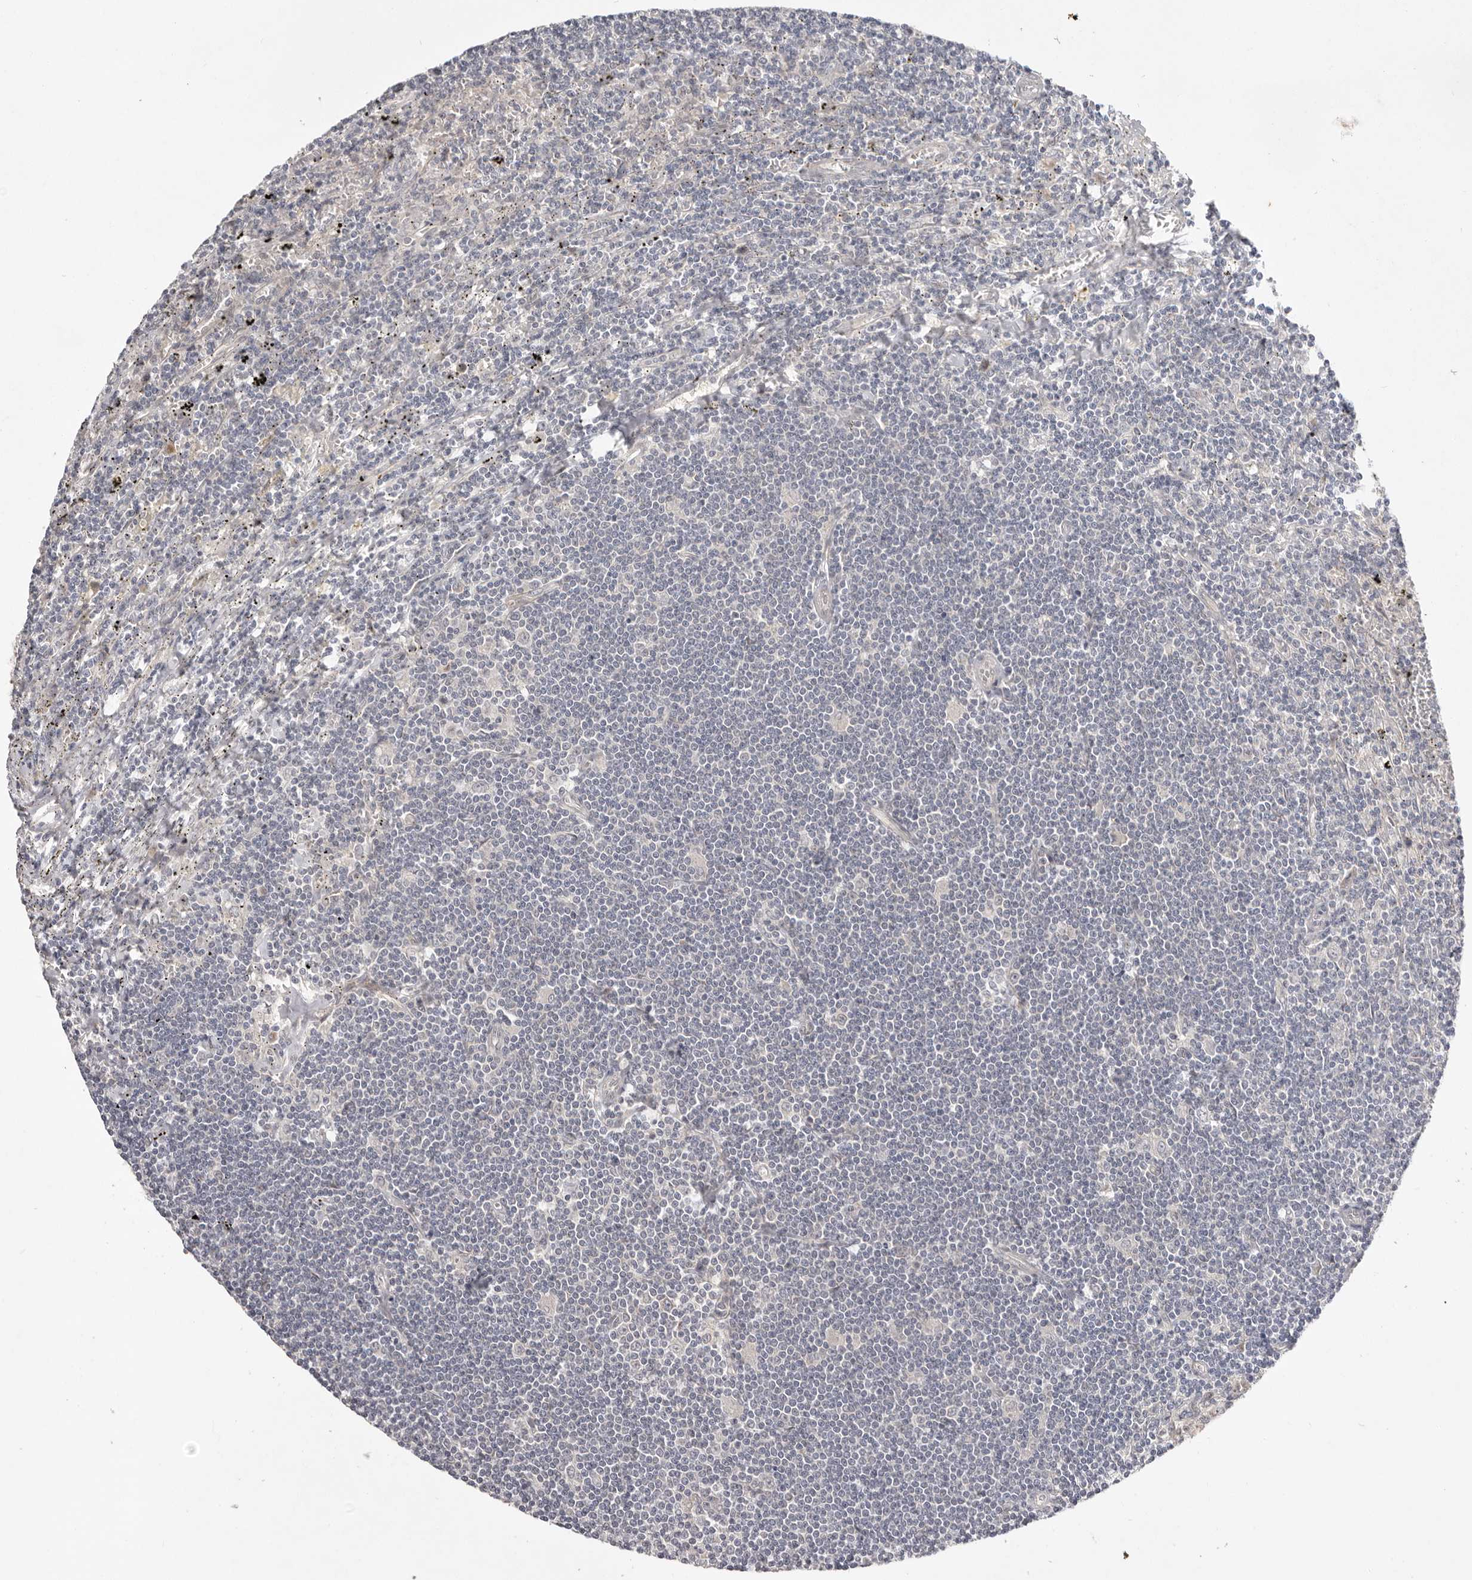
{"staining": {"intensity": "negative", "quantity": "none", "location": "none"}, "tissue": "lymphoma", "cell_type": "Tumor cells", "image_type": "cancer", "snomed": [{"axis": "morphology", "description": "Malignant lymphoma, non-Hodgkin's type, Low grade"}, {"axis": "topography", "description": "Spleen"}], "caption": "Tumor cells show no significant protein positivity in lymphoma. Brightfield microscopy of IHC stained with DAB (3,3'-diaminobenzidine) (brown) and hematoxylin (blue), captured at high magnification.", "gene": "NSUN4", "patient": {"sex": "male", "age": 76}}